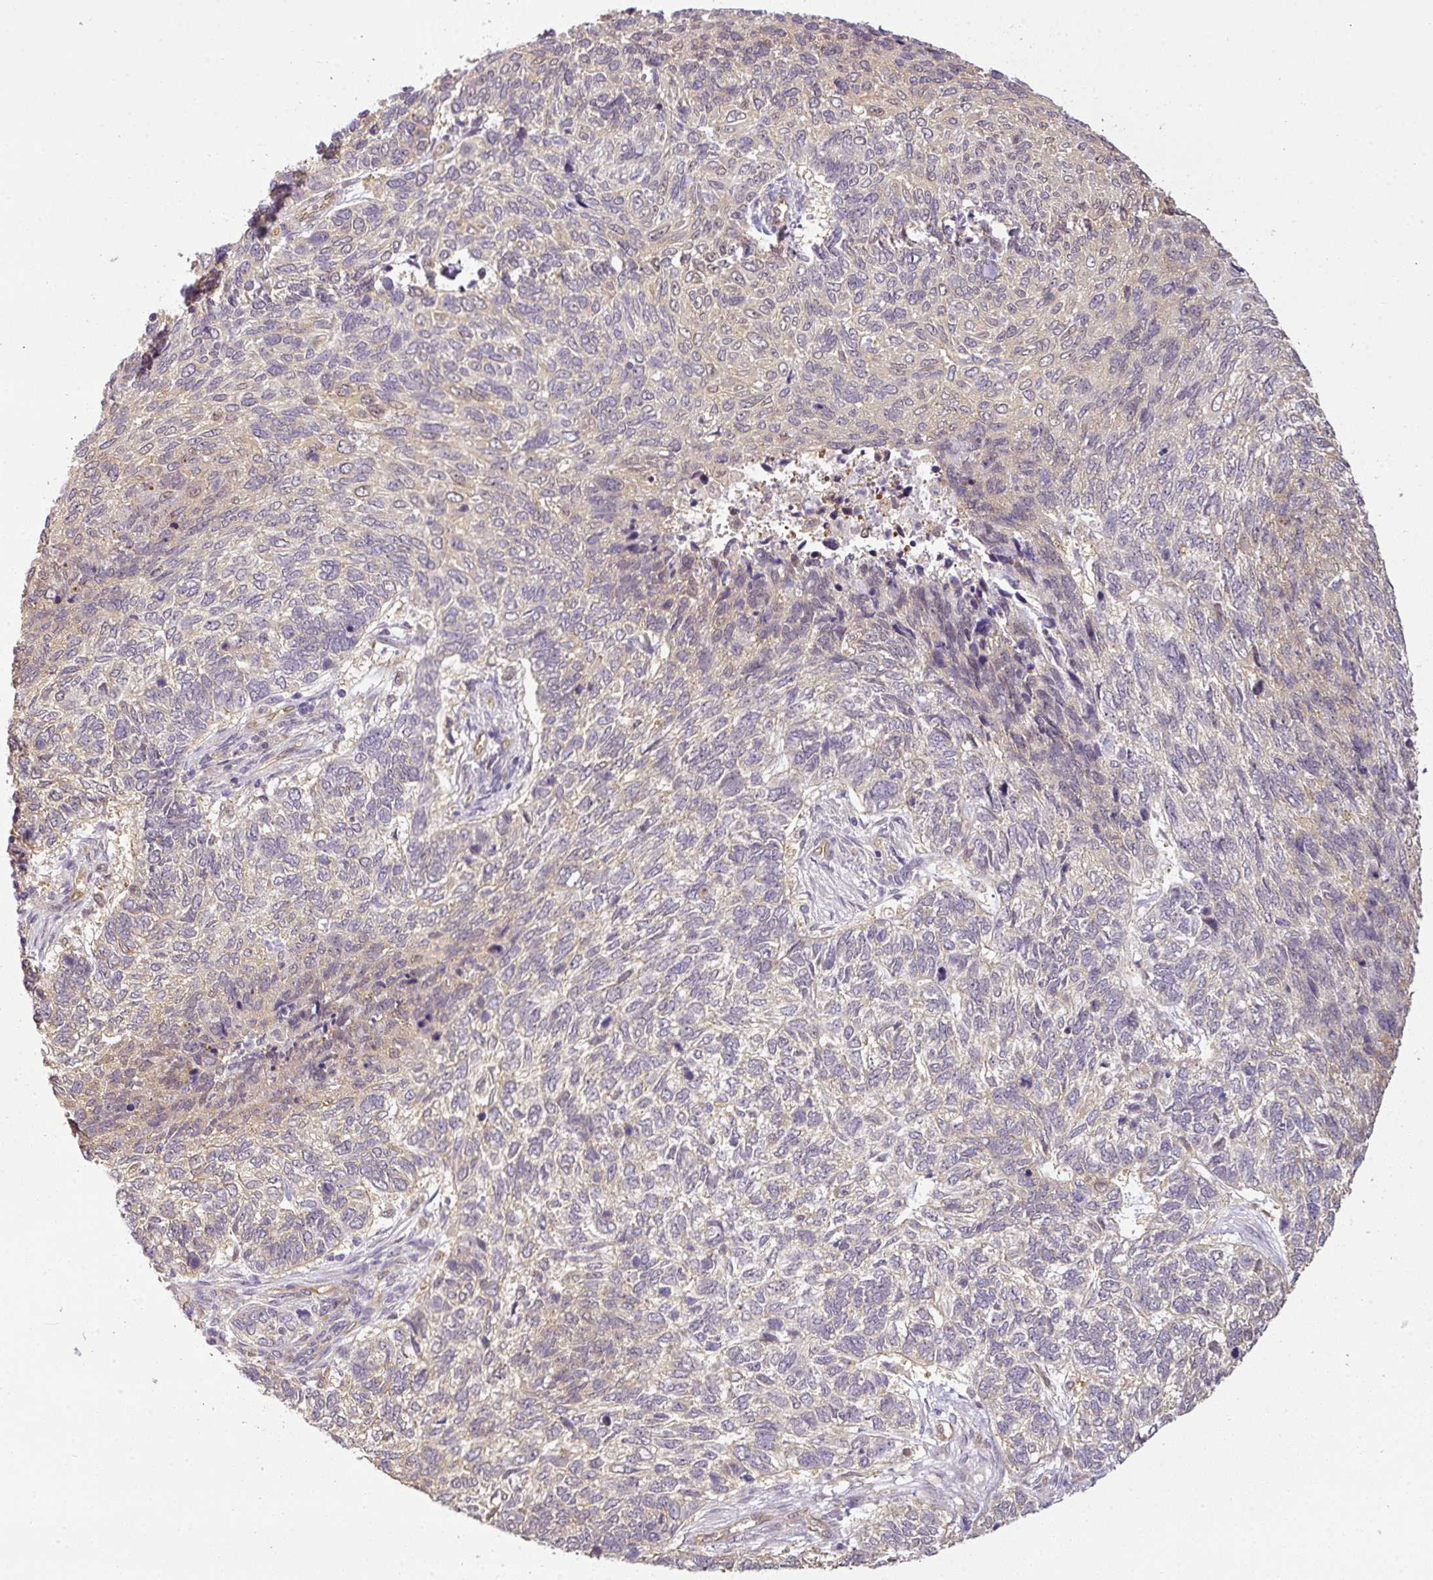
{"staining": {"intensity": "weak", "quantity": "<25%", "location": "cytoplasmic/membranous"}, "tissue": "skin cancer", "cell_type": "Tumor cells", "image_type": "cancer", "snomed": [{"axis": "morphology", "description": "Basal cell carcinoma"}, {"axis": "topography", "description": "Skin"}], "caption": "There is no significant staining in tumor cells of basal cell carcinoma (skin). The staining was performed using DAB (3,3'-diaminobenzidine) to visualize the protein expression in brown, while the nuclei were stained in blue with hematoxylin (Magnification: 20x).", "gene": "ANKRD18A", "patient": {"sex": "female", "age": 65}}